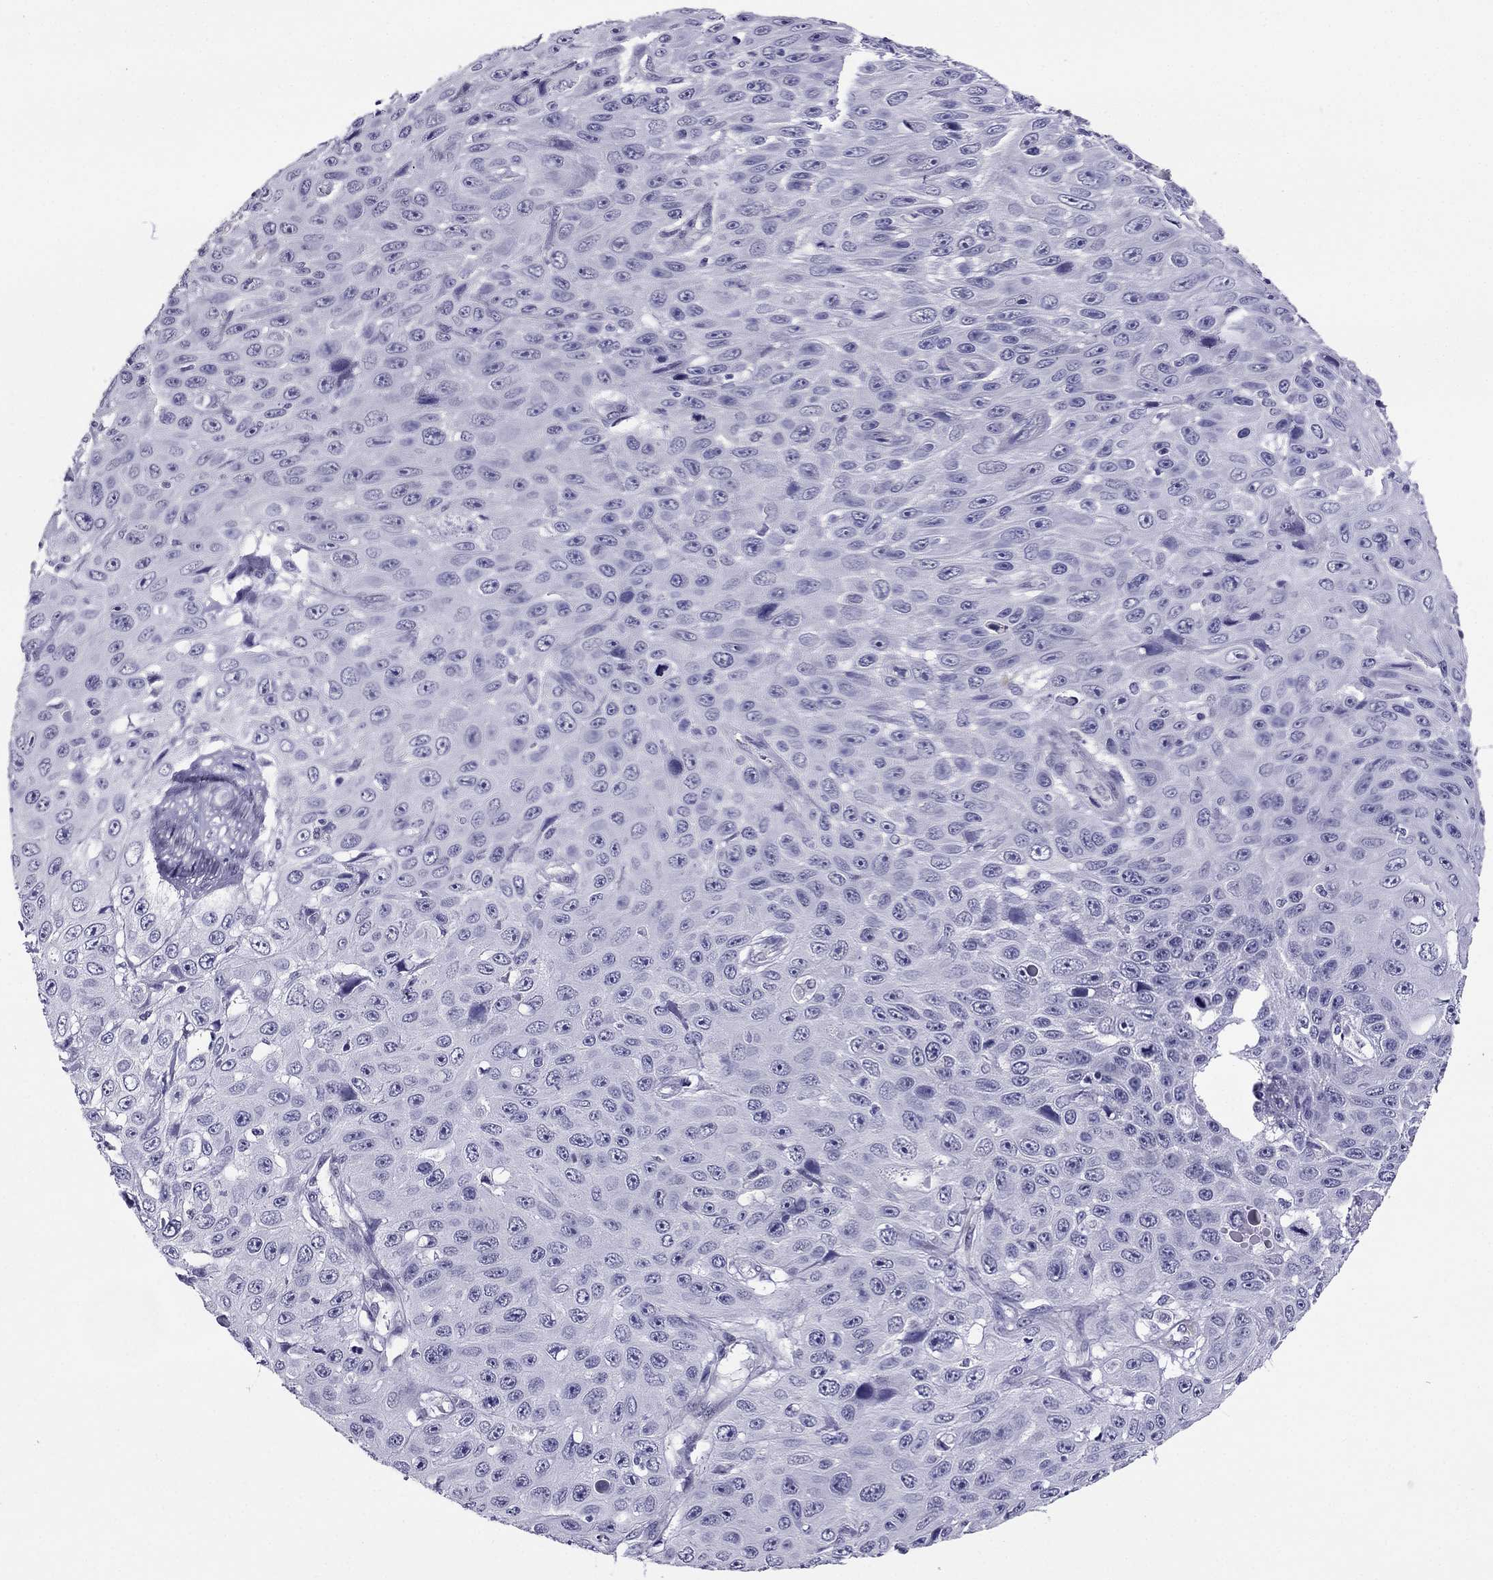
{"staining": {"intensity": "negative", "quantity": "none", "location": "none"}, "tissue": "skin cancer", "cell_type": "Tumor cells", "image_type": "cancer", "snomed": [{"axis": "morphology", "description": "Squamous cell carcinoma, NOS"}, {"axis": "topography", "description": "Skin"}], "caption": "Skin cancer (squamous cell carcinoma) was stained to show a protein in brown. There is no significant positivity in tumor cells.", "gene": "CROCC2", "patient": {"sex": "male", "age": 82}}